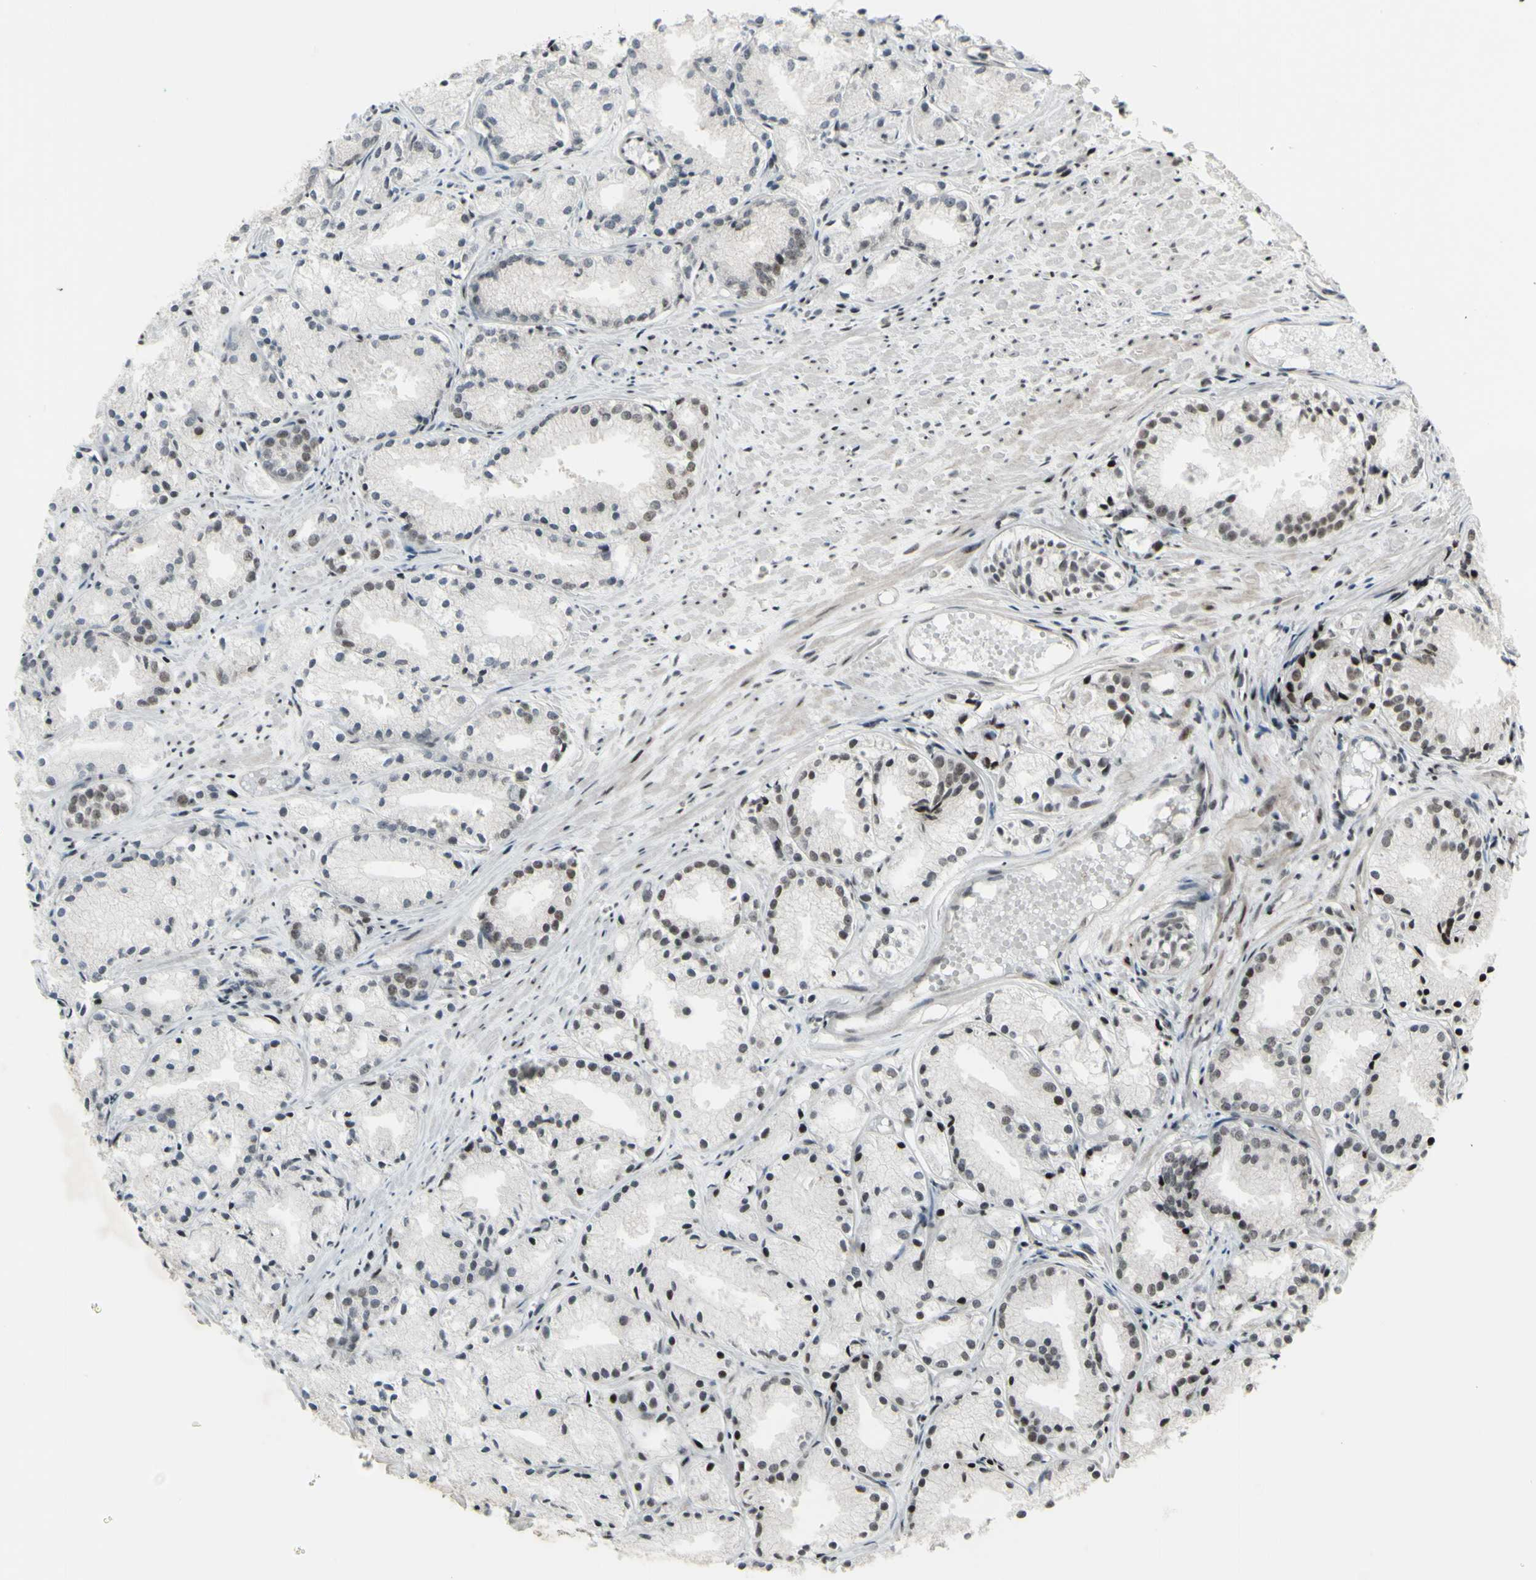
{"staining": {"intensity": "weak", "quantity": "<25%", "location": "nuclear"}, "tissue": "prostate cancer", "cell_type": "Tumor cells", "image_type": "cancer", "snomed": [{"axis": "morphology", "description": "Adenocarcinoma, Low grade"}, {"axis": "topography", "description": "Prostate"}], "caption": "Immunohistochemistry micrograph of neoplastic tissue: human adenocarcinoma (low-grade) (prostate) stained with DAB displays no significant protein expression in tumor cells.", "gene": "SUPT6H", "patient": {"sex": "male", "age": 72}}